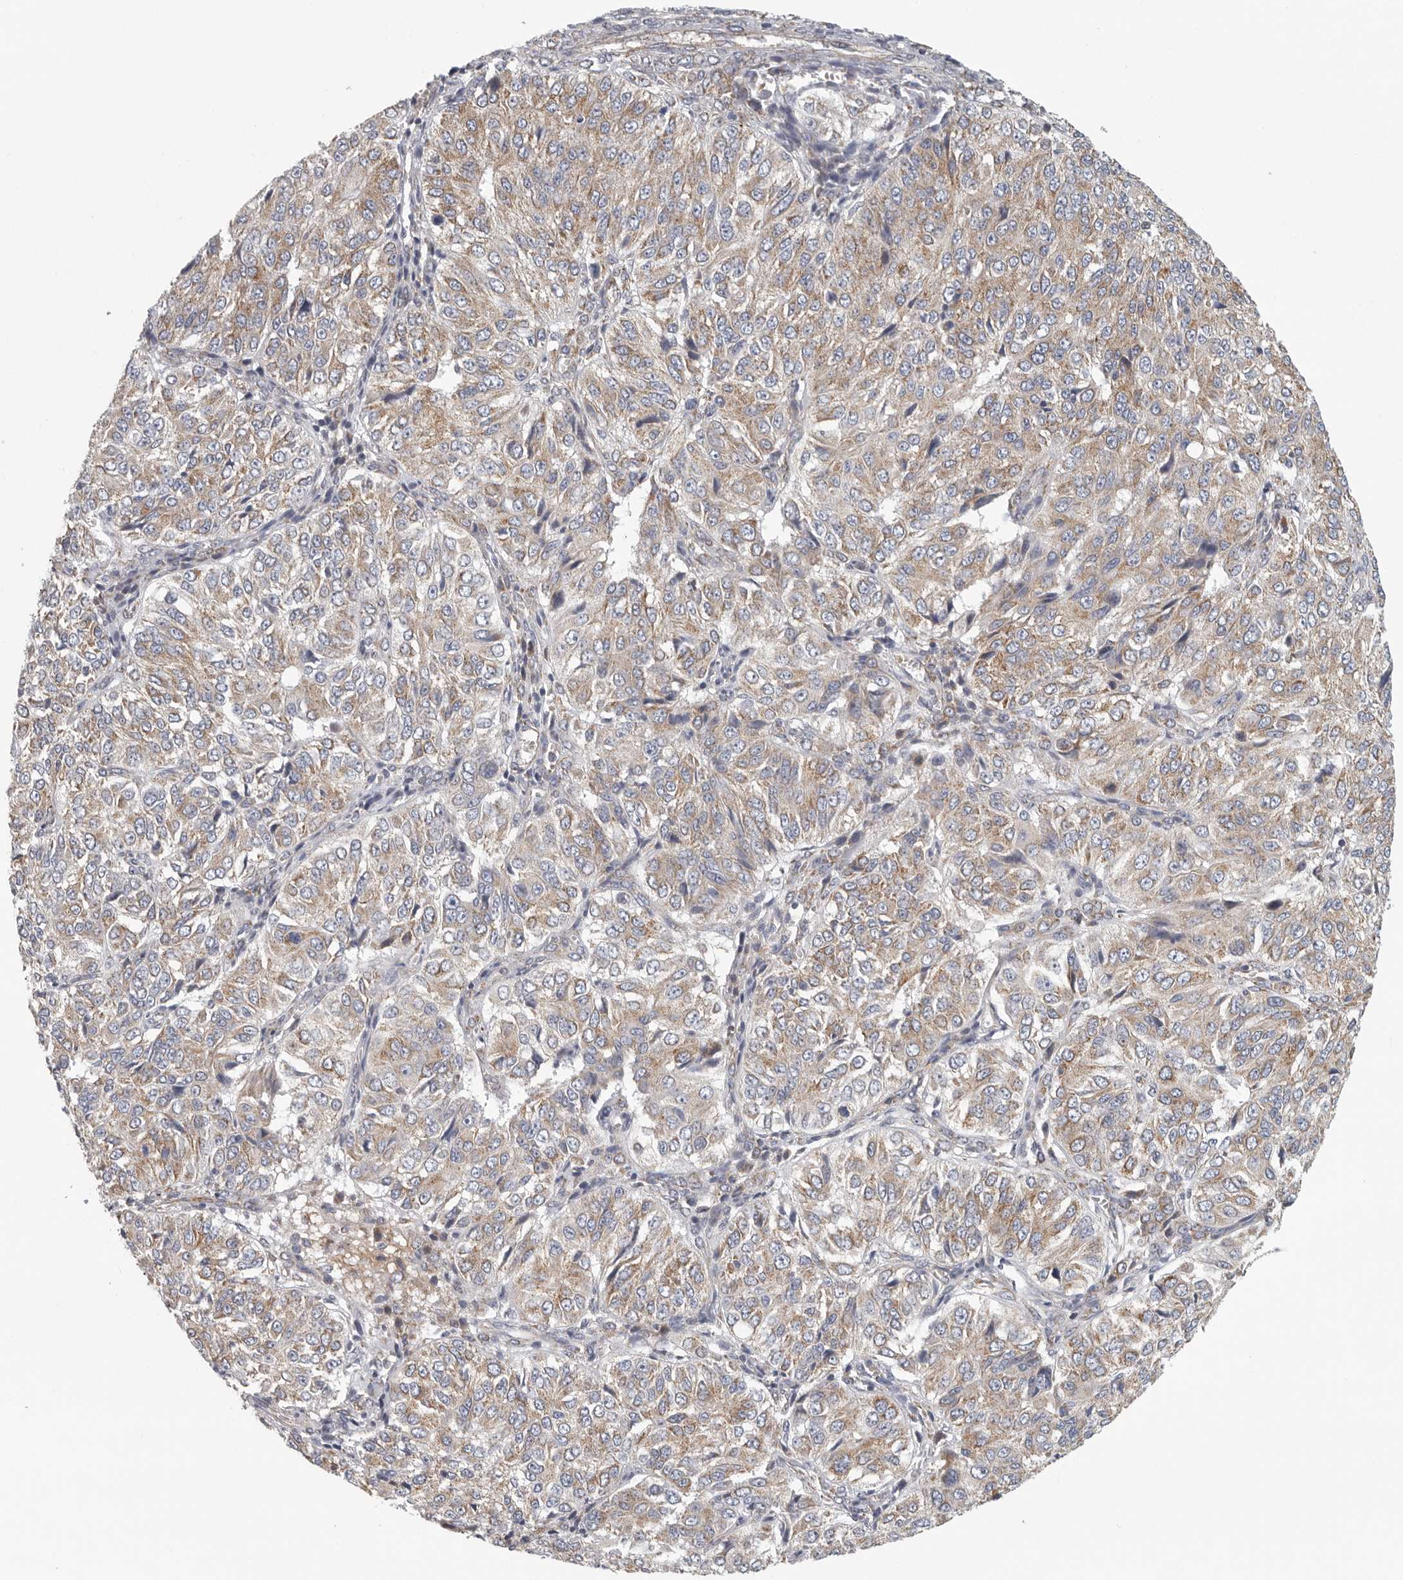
{"staining": {"intensity": "weak", "quantity": ">75%", "location": "cytoplasmic/membranous"}, "tissue": "ovarian cancer", "cell_type": "Tumor cells", "image_type": "cancer", "snomed": [{"axis": "morphology", "description": "Carcinoma, endometroid"}, {"axis": "topography", "description": "Ovary"}], "caption": "High-magnification brightfield microscopy of ovarian endometroid carcinoma stained with DAB (3,3'-diaminobenzidine) (brown) and counterstained with hematoxylin (blue). tumor cells exhibit weak cytoplasmic/membranous expression is appreciated in about>75% of cells.", "gene": "FKBP8", "patient": {"sex": "female", "age": 51}}